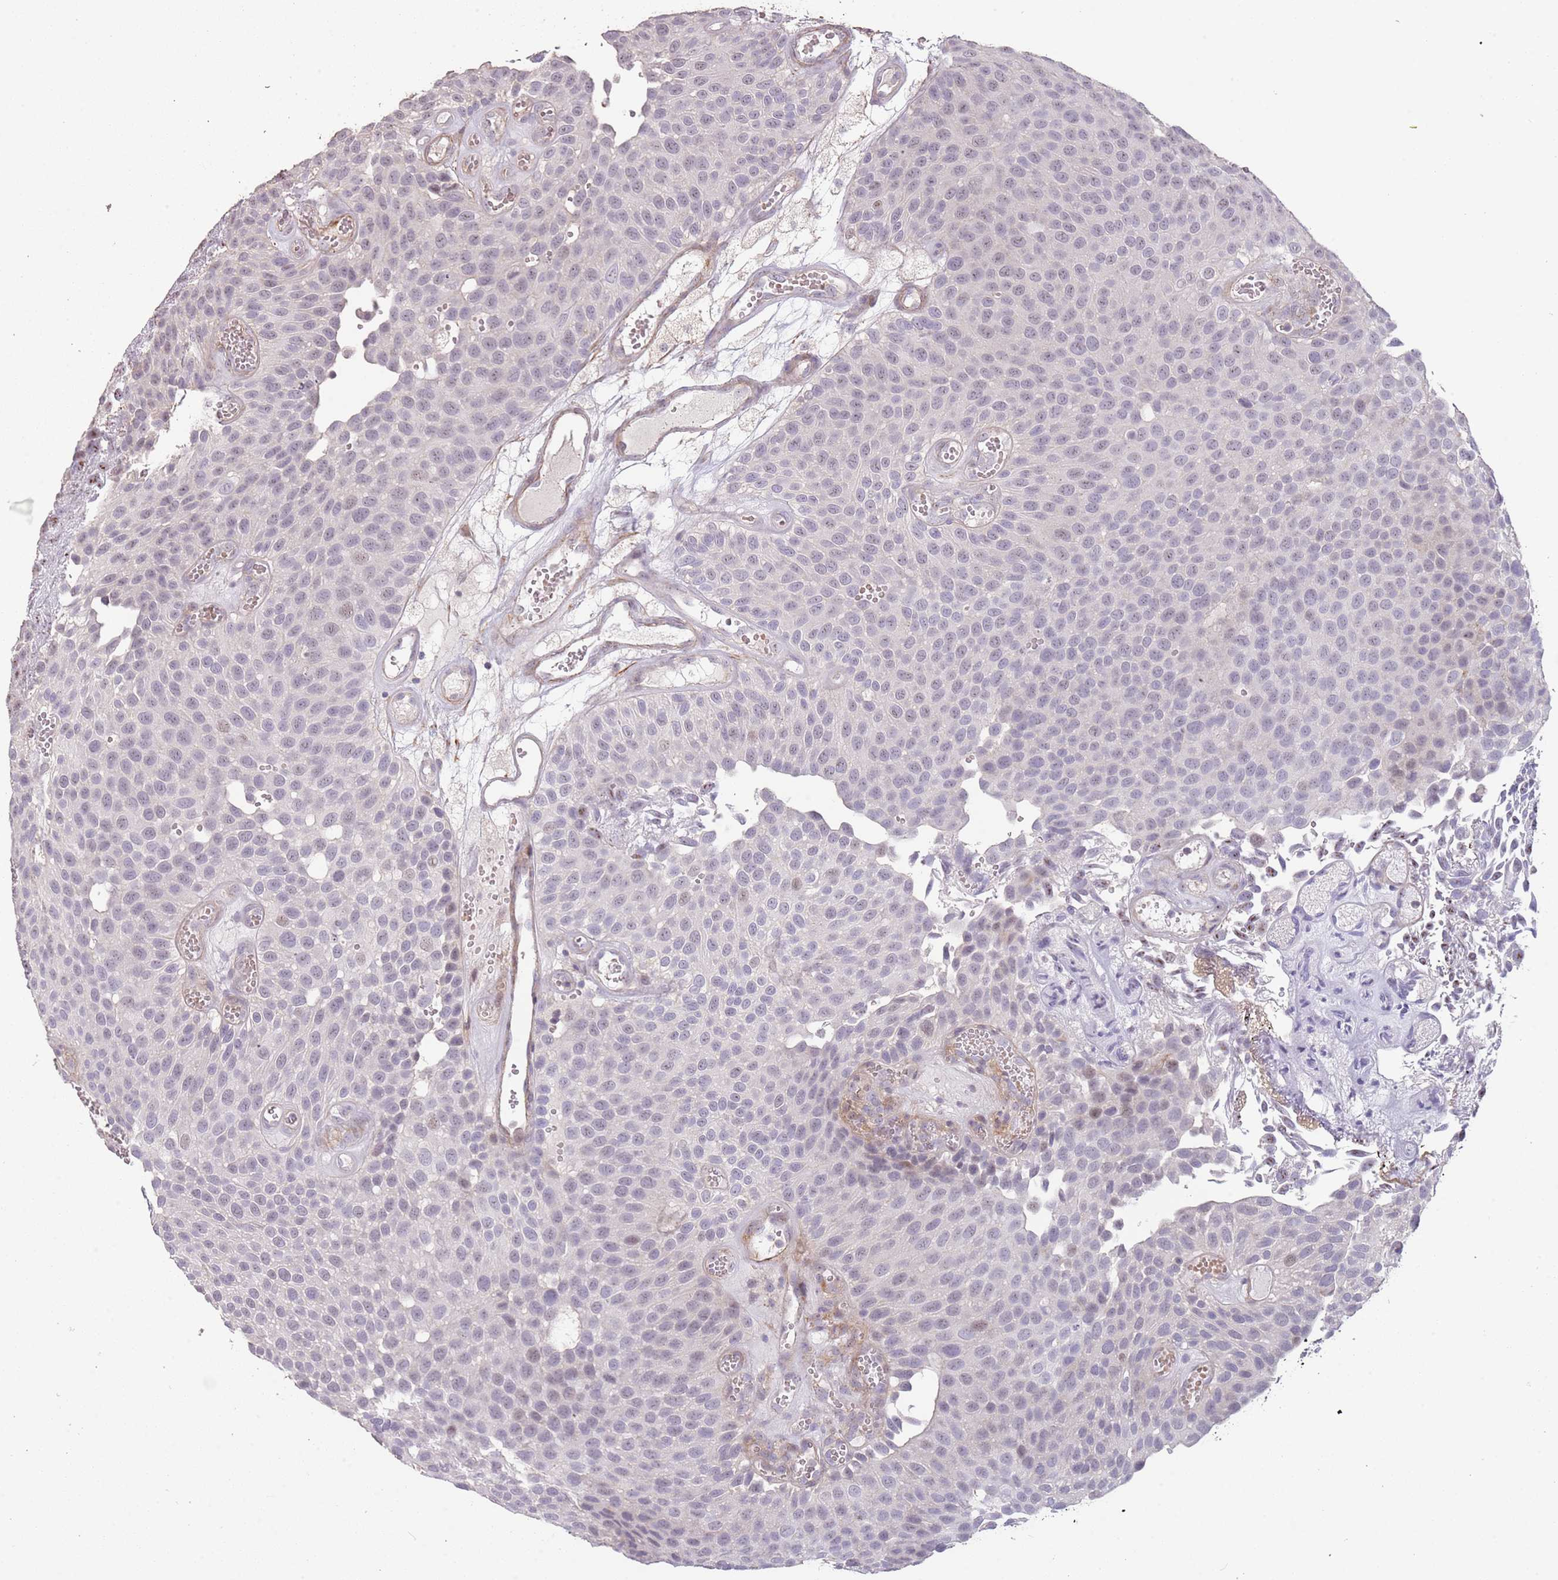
{"staining": {"intensity": "negative", "quantity": "none", "location": "none"}, "tissue": "urothelial cancer", "cell_type": "Tumor cells", "image_type": "cancer", "snomed": [{"axis": "morphology", "description": "Urothelial carcinoma, Low grade"}, {"axis": "topography", "description": "Urinary bladder"}], "caption": "A high-resolution image shows IHC staining of low-grade urothelial carcinoma, which shows no significant expression in tumor cells.", "gene": "ADTRP", "patient": {"sex": "male", "age": 89}}